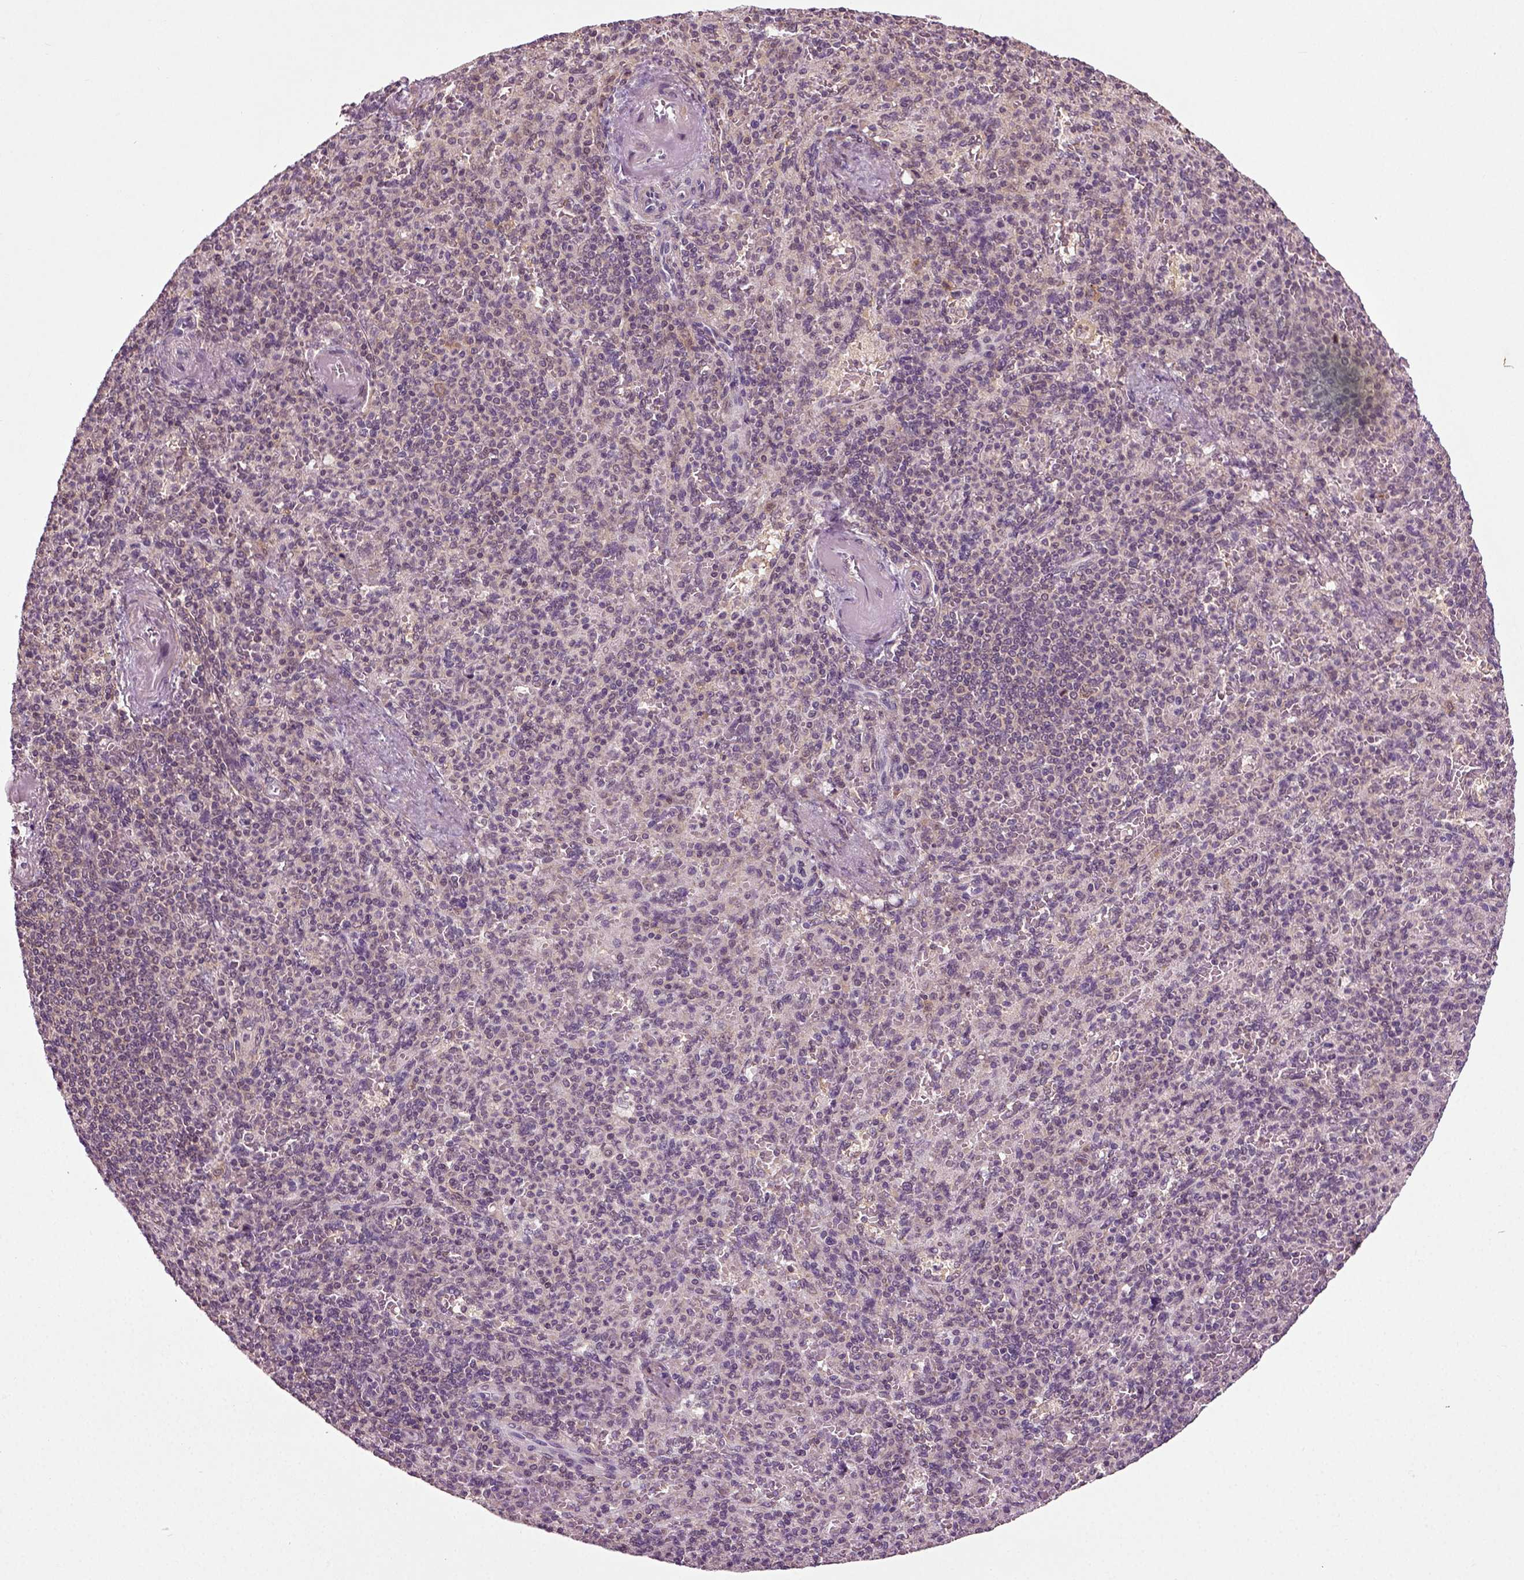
{"staining": {"intensity": "negative", "quantity": "none", "location": "none"}, "tissue": "spleen", "cell_type": "Cells in red pulp", "image_type": "normal", "snomed": [{"axis": "morphology", "description": "Normal tissue, NOS"}, {"axis": "topography", "description": "Spleen"}], "caption": "Micrograph shows no significant protein expression in cells in red pulp of benign spleen.", "gene": "KNSTRN", "patient": {"sex": "female", "age": 74}}